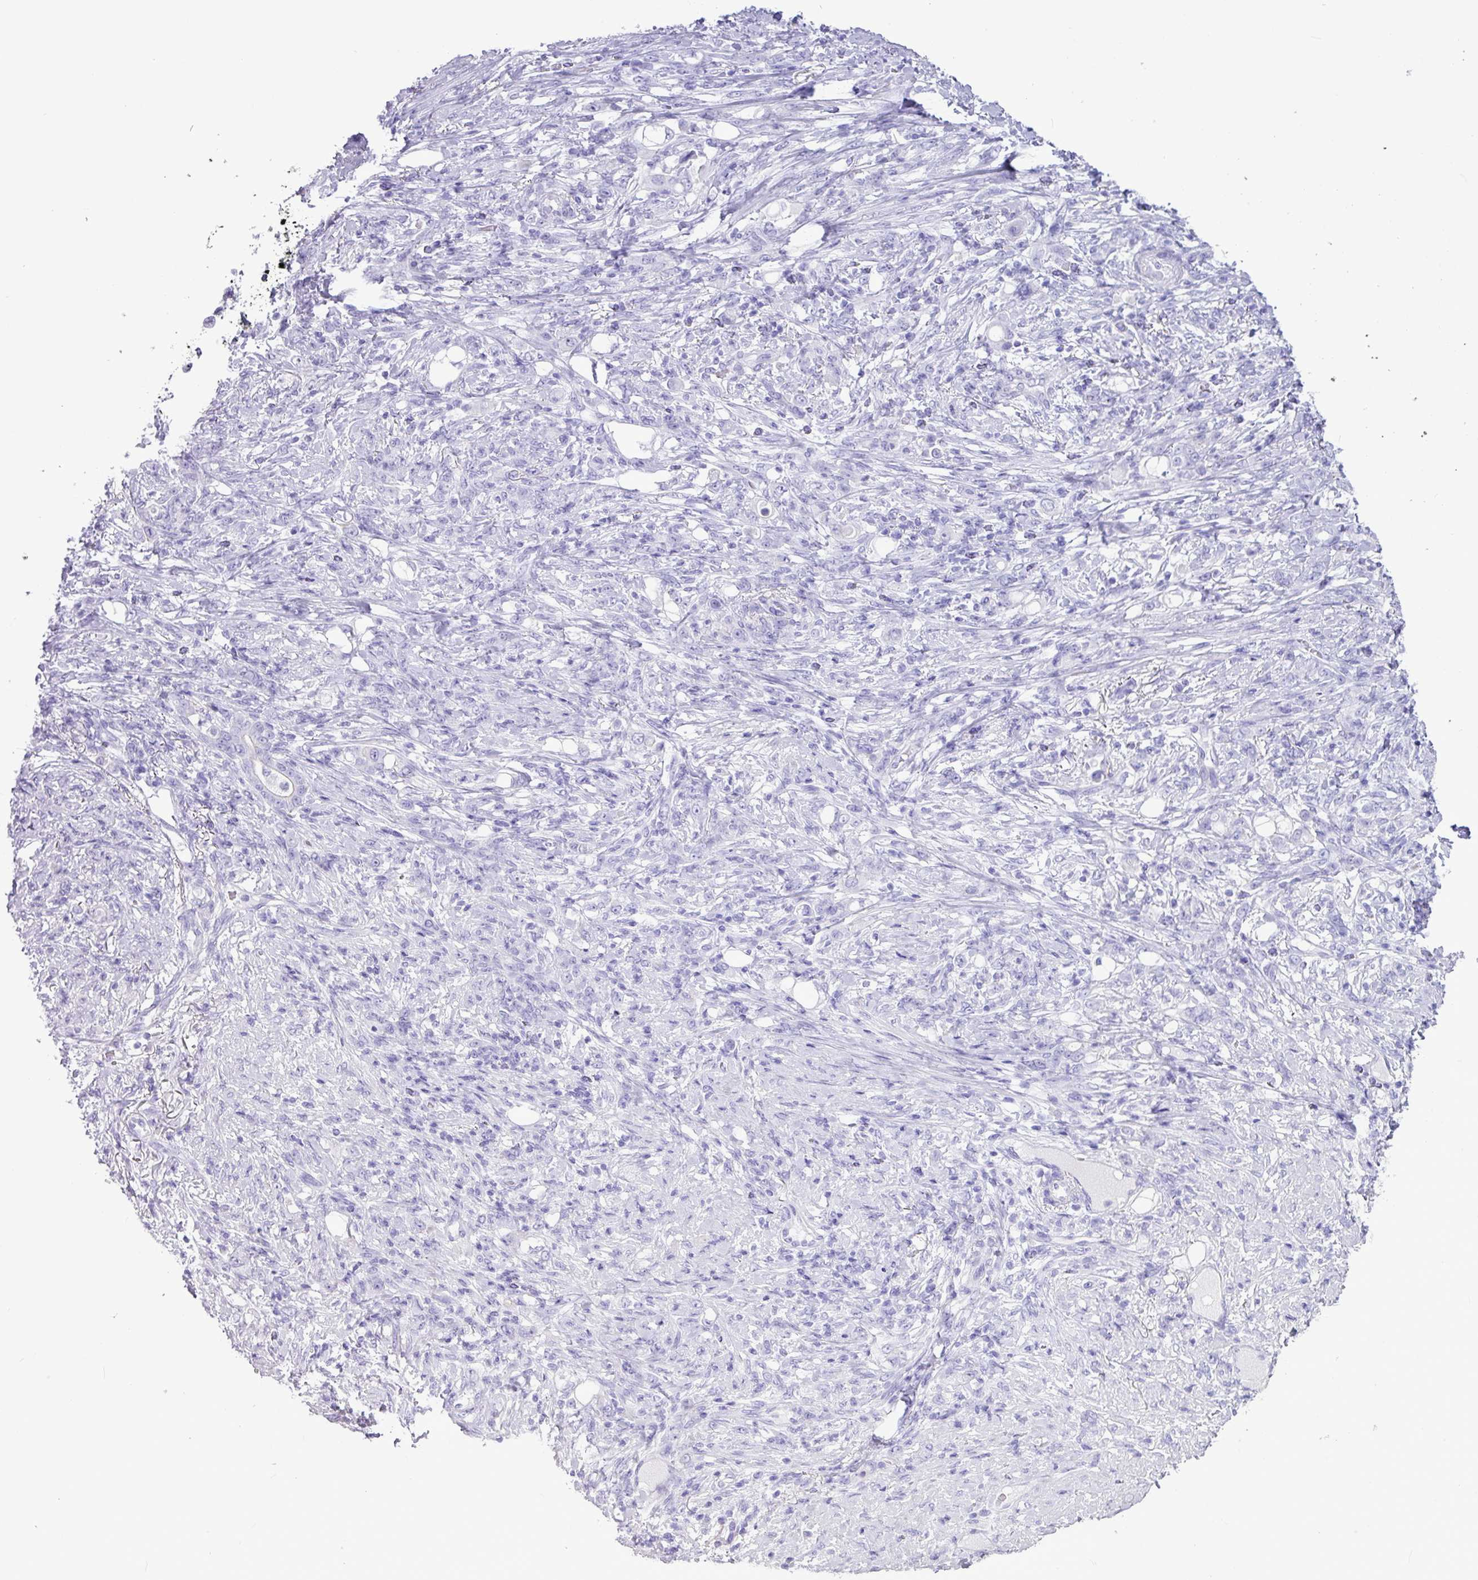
{"staining": {"intensity": "negative", "quantity": "none", "location": "none"}, "tissue": "stomach cancer", "cell_type": "Tumor cells", "image_type": "cancer", "snomed": [{"axis": "morphology", "description": "Adenocarcinoma, NOS"}, {"axis": "topography", "description": "Stomach"}], "caption": "Immunohistochemistry (IHC) histopathology image of stomach adenocarcinoma stained for a protein (brown), which shows no positivity in tumor cells.", "gene": "CKMT2", "patient": {"sex": "female", "age": 79}}